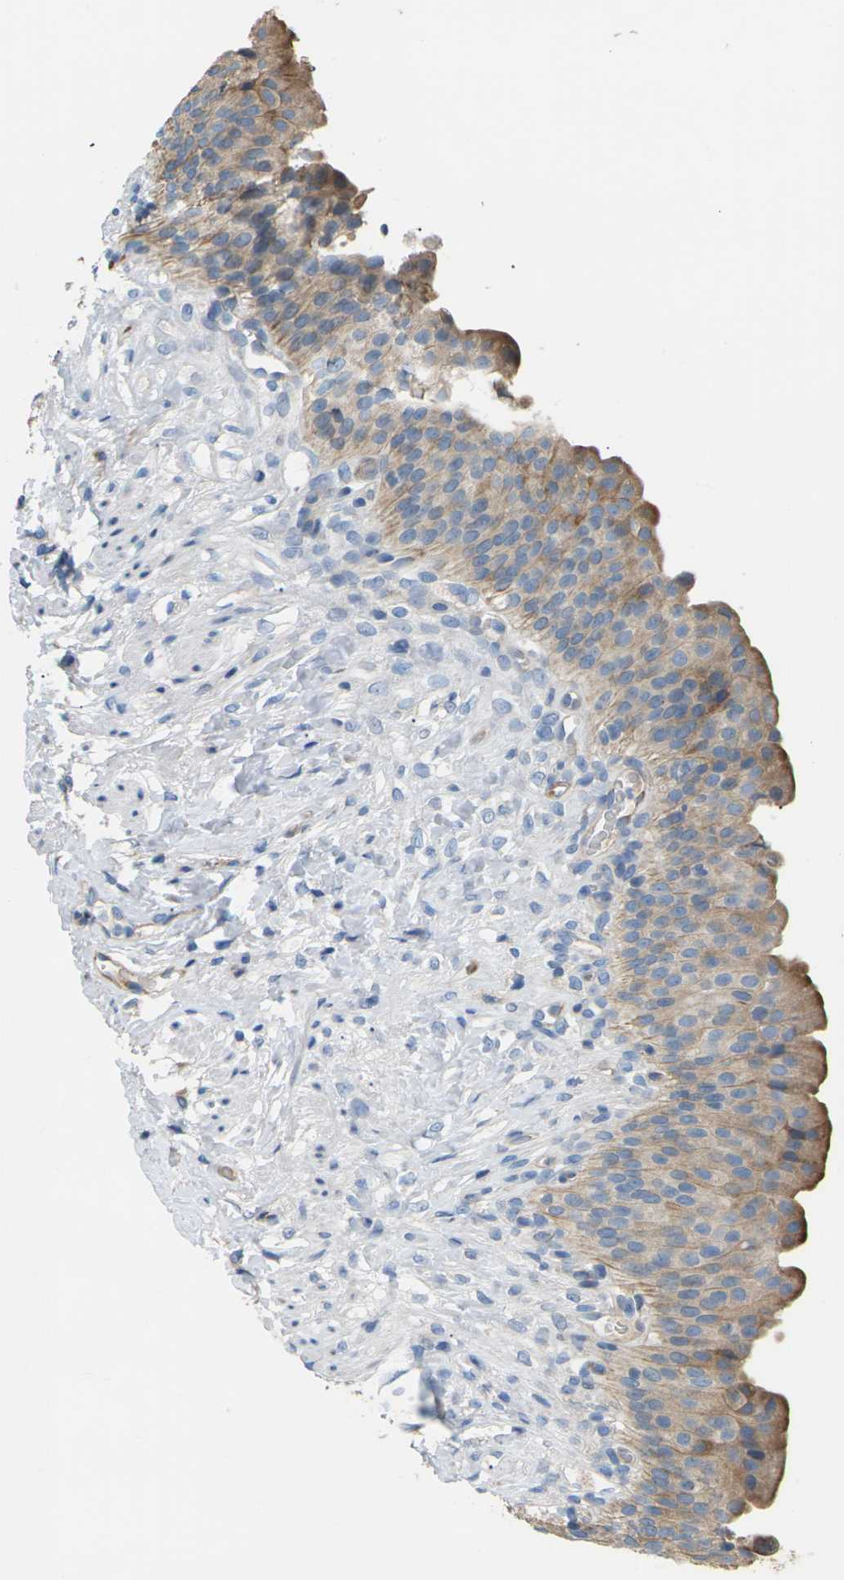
{"staining": {"intensity": "moderate", "quantity": ">75%", "location": "cytoplasmic/membranous"}, "tissue": "urinary bladder", "cell_type": "Urothelial cells", "image_type": "normal", "snomed": [{"axis": "morphology", "description": "Normal tissue, NOS"}, {"axis": "topography", "description": "Urinary bladder"}], "caption": "DAB (3,3'-diaminobenzidine) immunohistochemical staining of unremarkable urinary bladder exhibits moderate cytoplasmic/membranous protein positivity in about >75% of urothelial cells. Using DAB (brown) and hematoxylin (blue) stains, captured at high magnification using brightfield microscopy.", "gene": "KLHDC8B", "patient": {"sex": "female", "age": 79}}